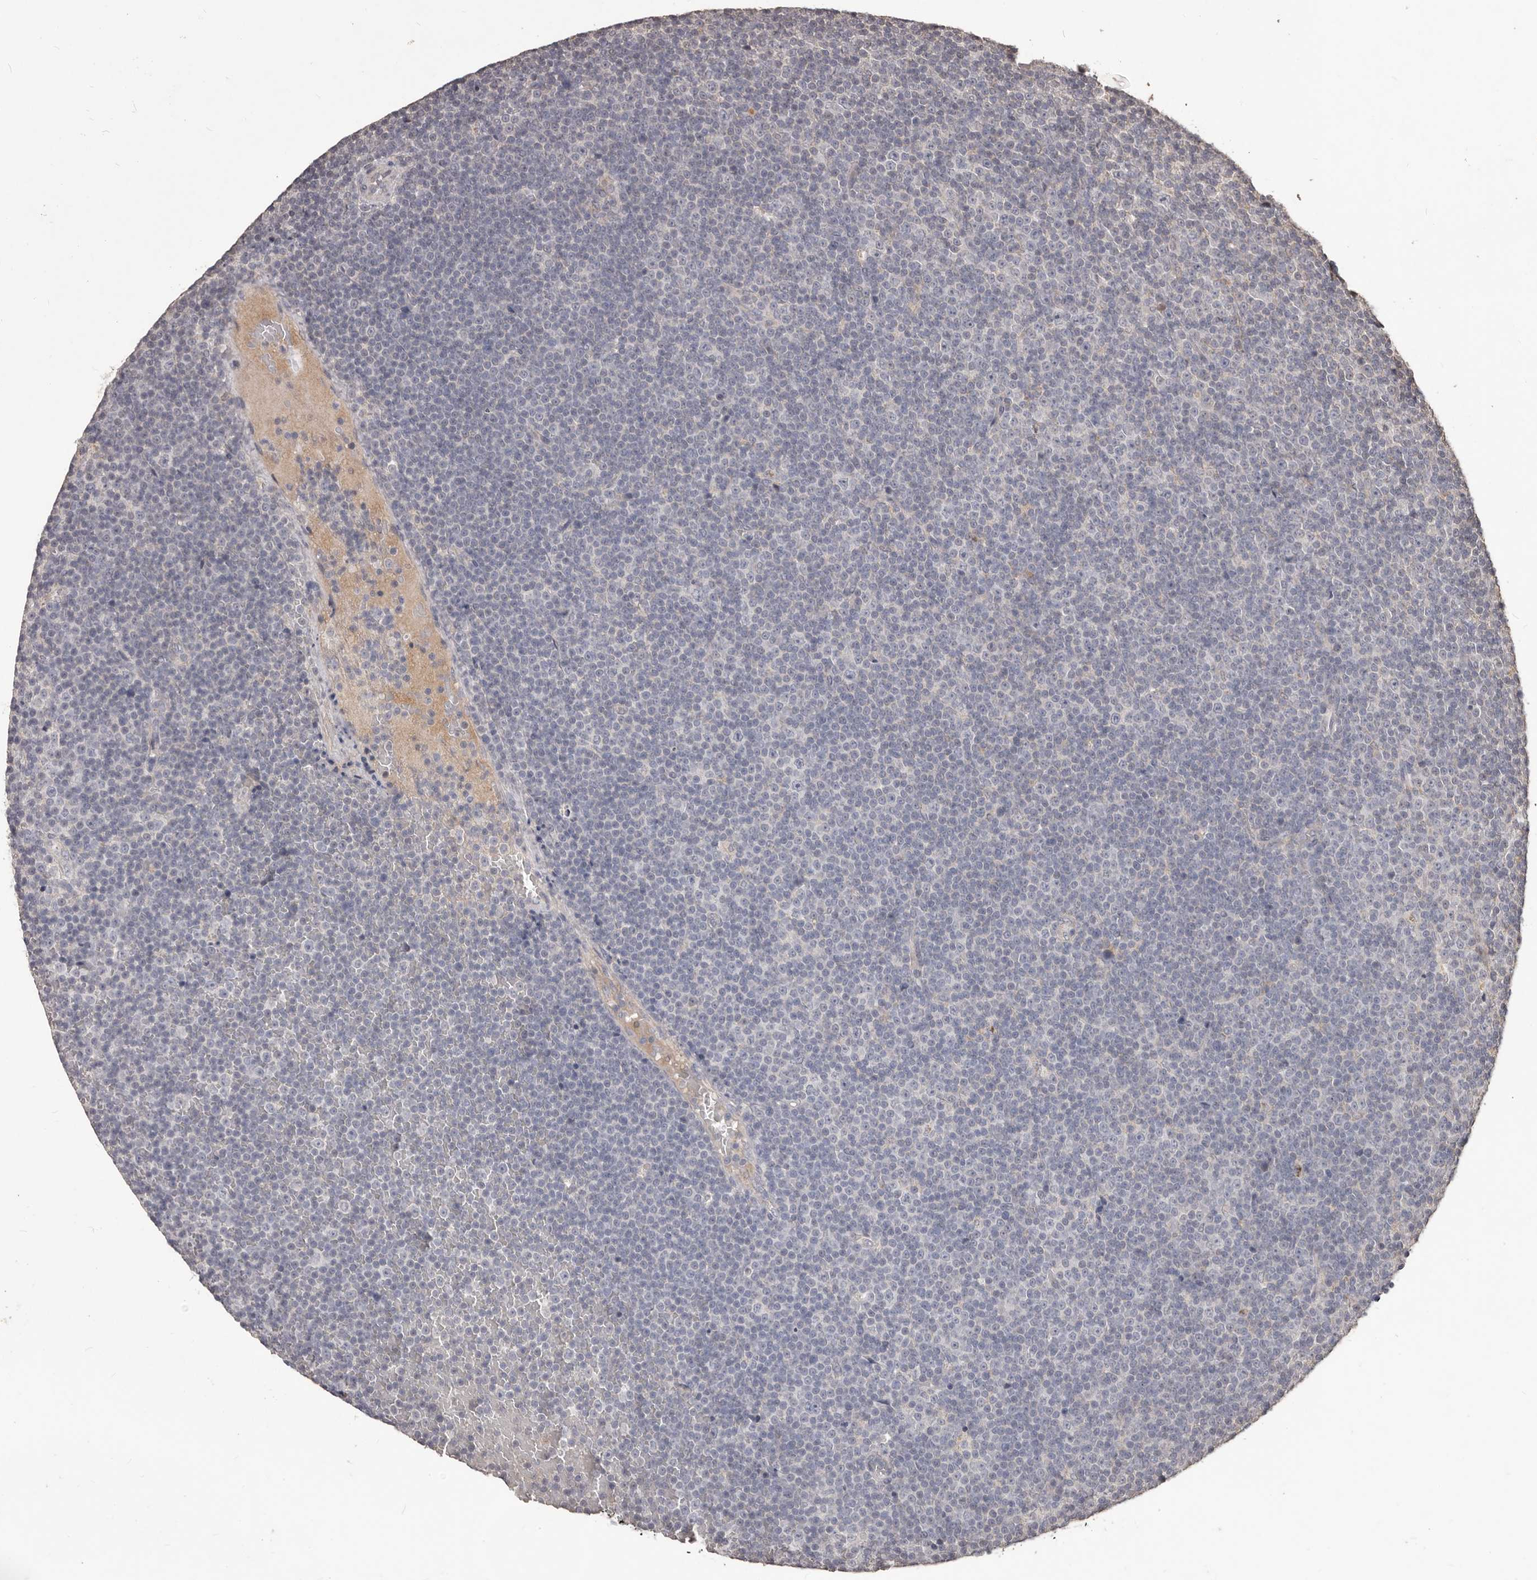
{"staining": {"intensity": "negative", "quantity": "none", "location": "none"}, "tissue": "lymphoma", "cell_type": "Tumor cells", "image_type": "cancer", "snomed": [{"axis": "morphology", "description": "Malignant lymphoma, non-Hodgkin's type, Low grade"}, {"axis": "topography", "description": "Lymph node"}], "caption": "Immunohistochemistry (IHC) image of neoplastic tissue: low-grade malignant lymphoma, non-Hodgkin's type stained with DAB reveals no significant protein positivity in tumor cells.", "gene": "PRSS27", "patient": {"sex": "female", "age": 67}}